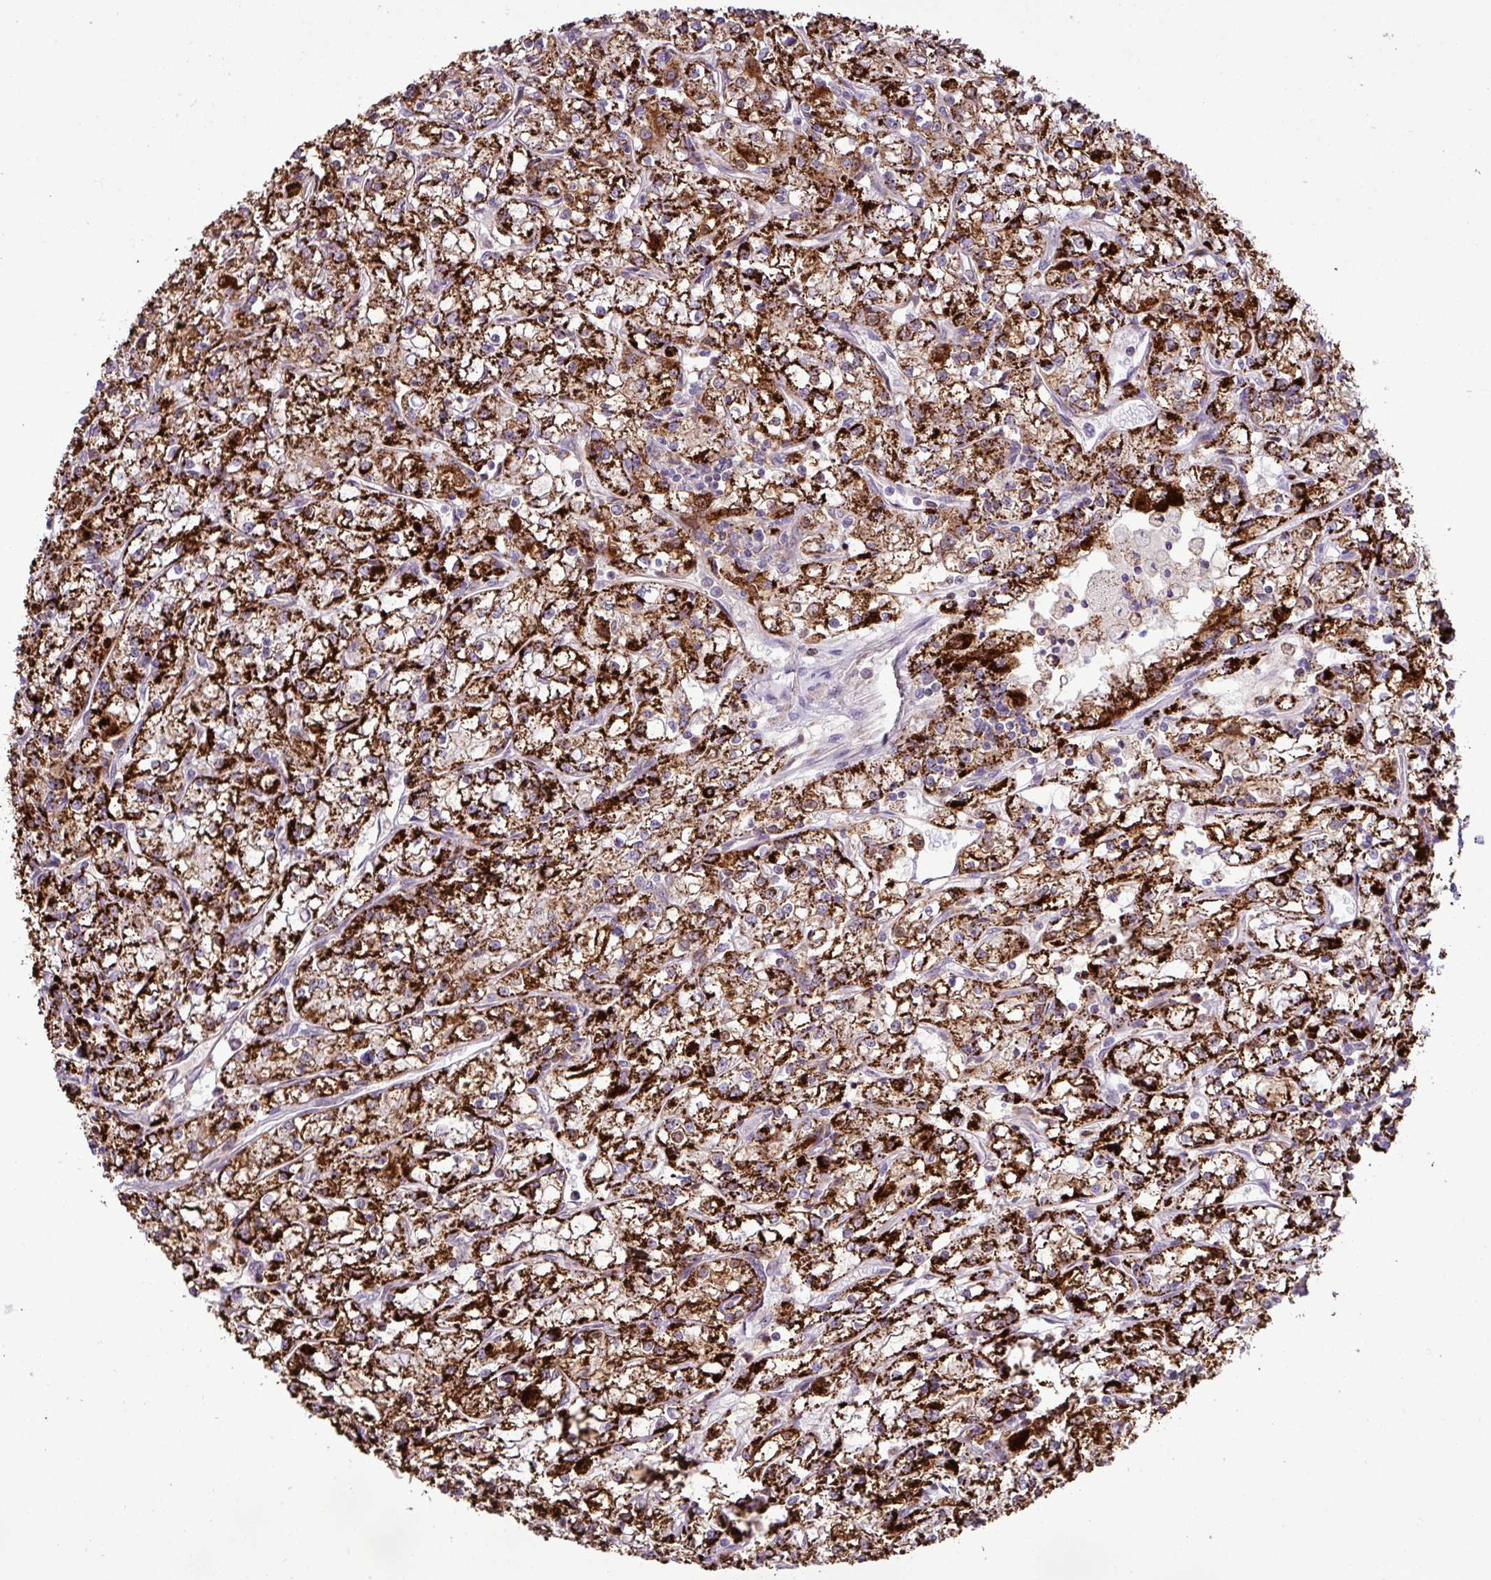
{"staining": {"intensity": "strong", "quantity": ">75%", "location": "cytoplasmic/membranous"}, "tissue": "renal cancer", "cell_type": "Tumor cells", "image_type": "cancer", "snomed": [{"axis": "morphology", "description": "Adenocarcinoma, NOS"}, {"axis": "topography", "description": "Kidney"}], "caption": "A high-resolution image shows IHC staining of renal cancer, which reveals strong cytoplasmic/membranous staining in about >75% of tumor cells.", "gene": "SGPP1", "patient": {"sex": "female", "age": 59}}